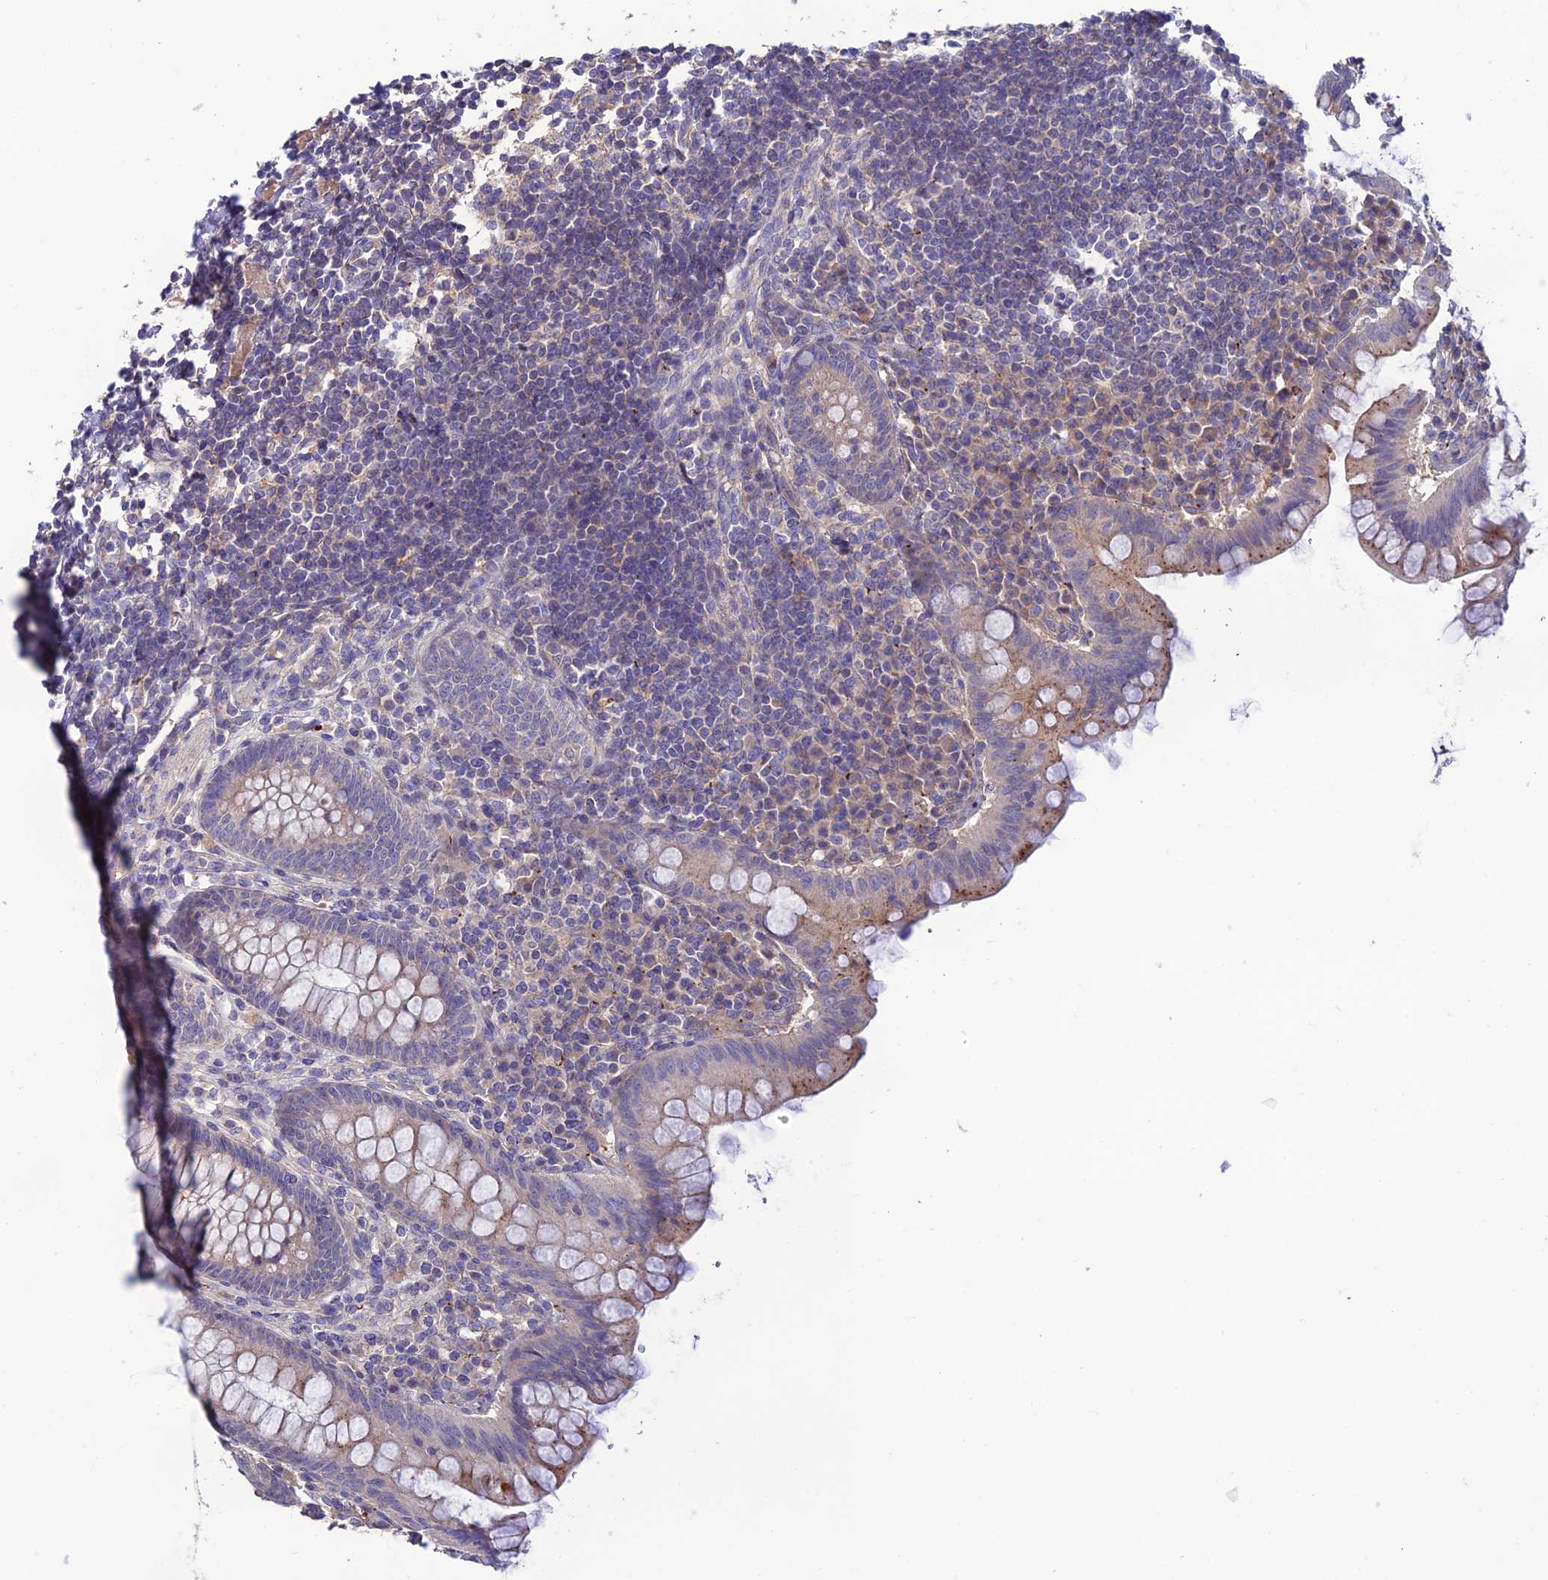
{"staining": {"intensity": "weak", "quantity": "25%-75%", "location": "cytoplasmic/membranous"}, "tissue": "appendix", "cell_type": "Glandular cells", "image_type": "normal", "snomed": [{"axis": "morphology", "description": "Normal tissue, NOS"}, {"axis": "topography", "description": "Appendix"}], "caption": "Appendix stained with DAB (3,3'-diaminobenzidine) immunohistochemistry (IHC) exhibits low levels of weak cytoplasmic/membranous expression in about 25%-75% of glandular cells.", "gene": "BRME1", "patient": {"sex": "female", "age": 33}}